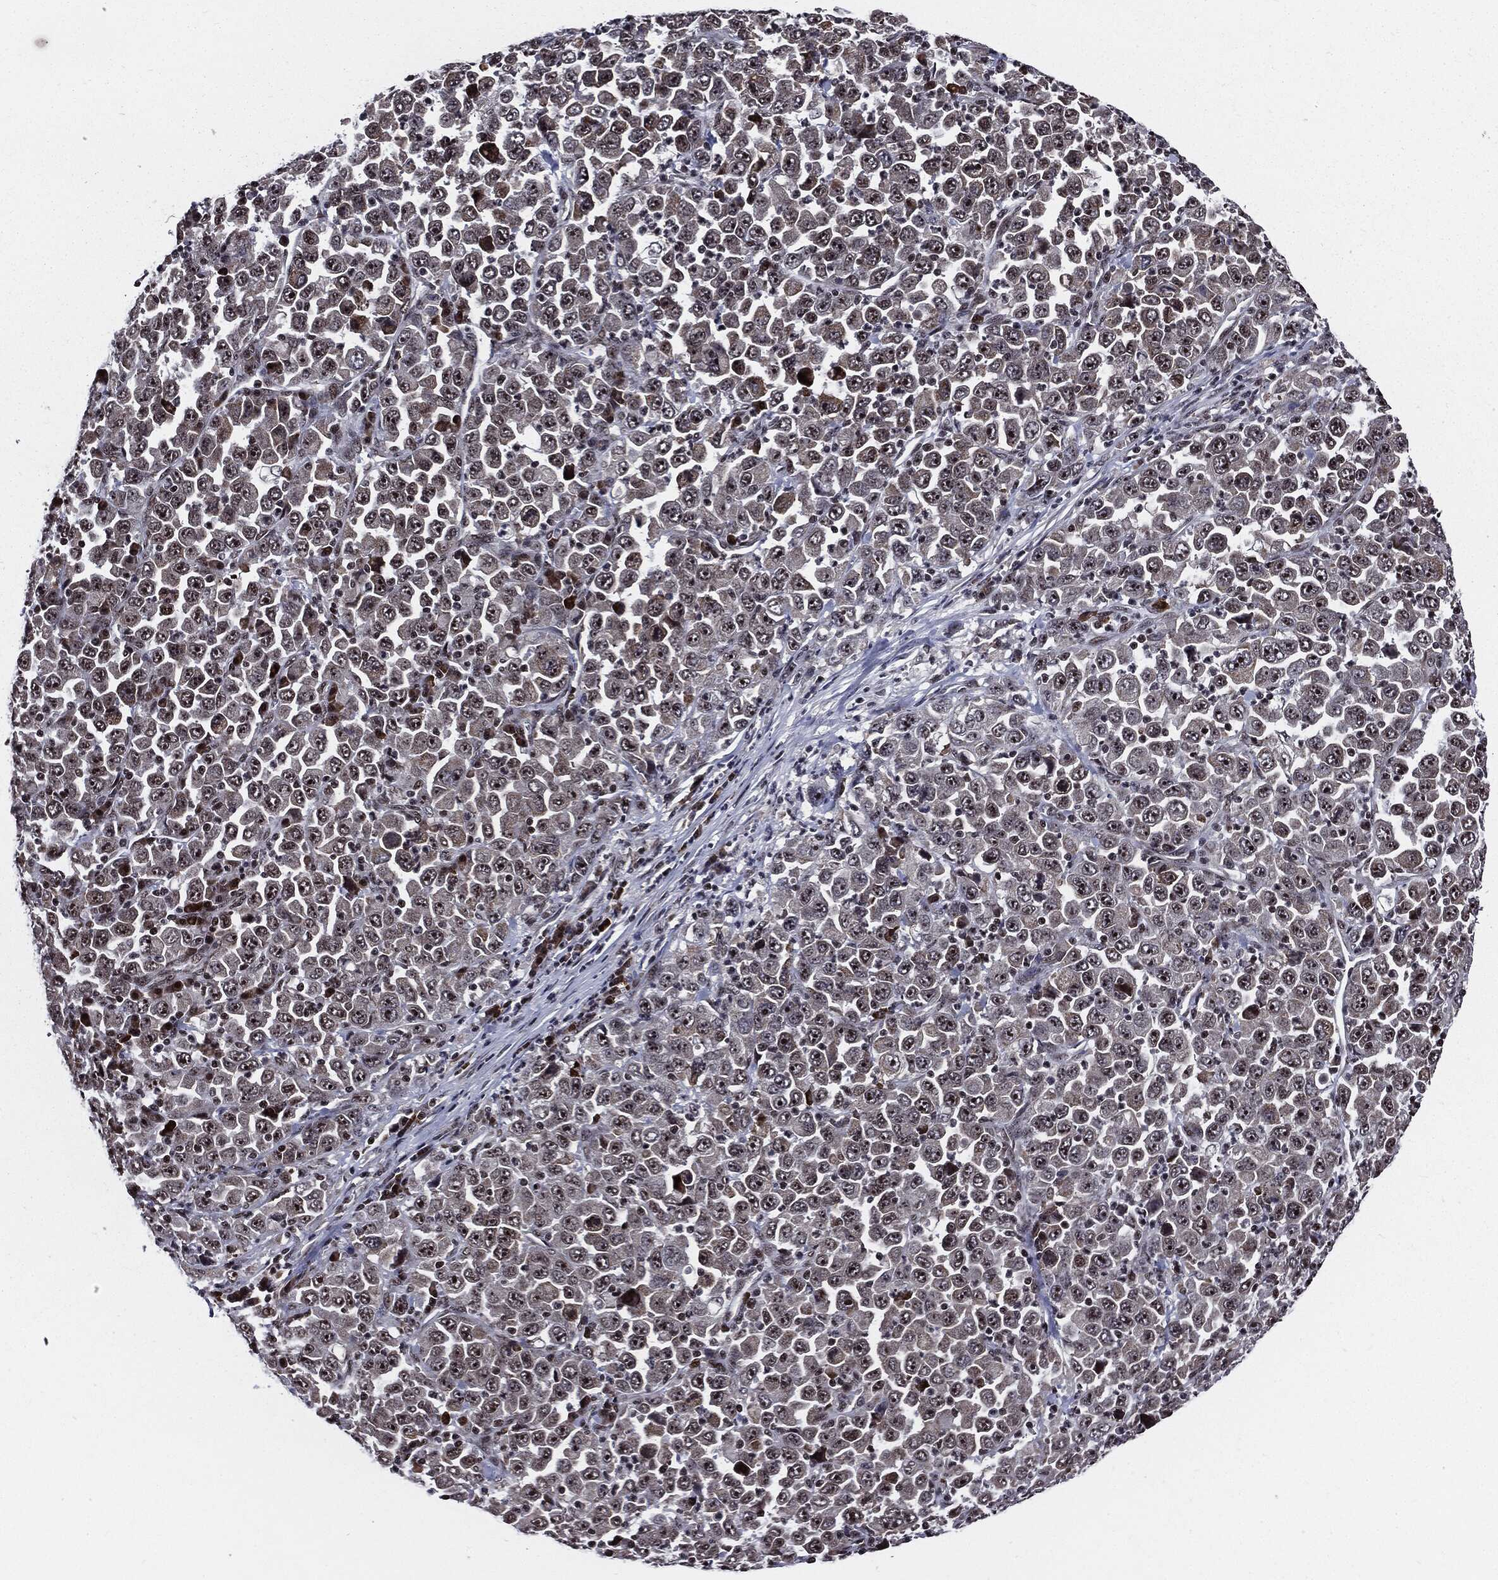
{"staining": {"intensity": "negative", "quantity": "none", "location": "none"}, "tissue": "stomach cancer", "cell_type": "Tumor cells", "image_type": "cancer", "snomed": [{"axis": "morphology", "description": "Normal tissue, NOS"}, {"axis": "morphology", "description": "Adenocarcinoma, NOS"}, {"axis": "topography", "description": "Stomach, upper"}, {"axis": "topography", "description": "Stomach"}], "caption": "Immunohistochemistry (IHC) of human stomach cancer demonstrates no staining in tumor cells.", "gene": "ZFP91", "patient": {"sex": "male", "age": 59}}